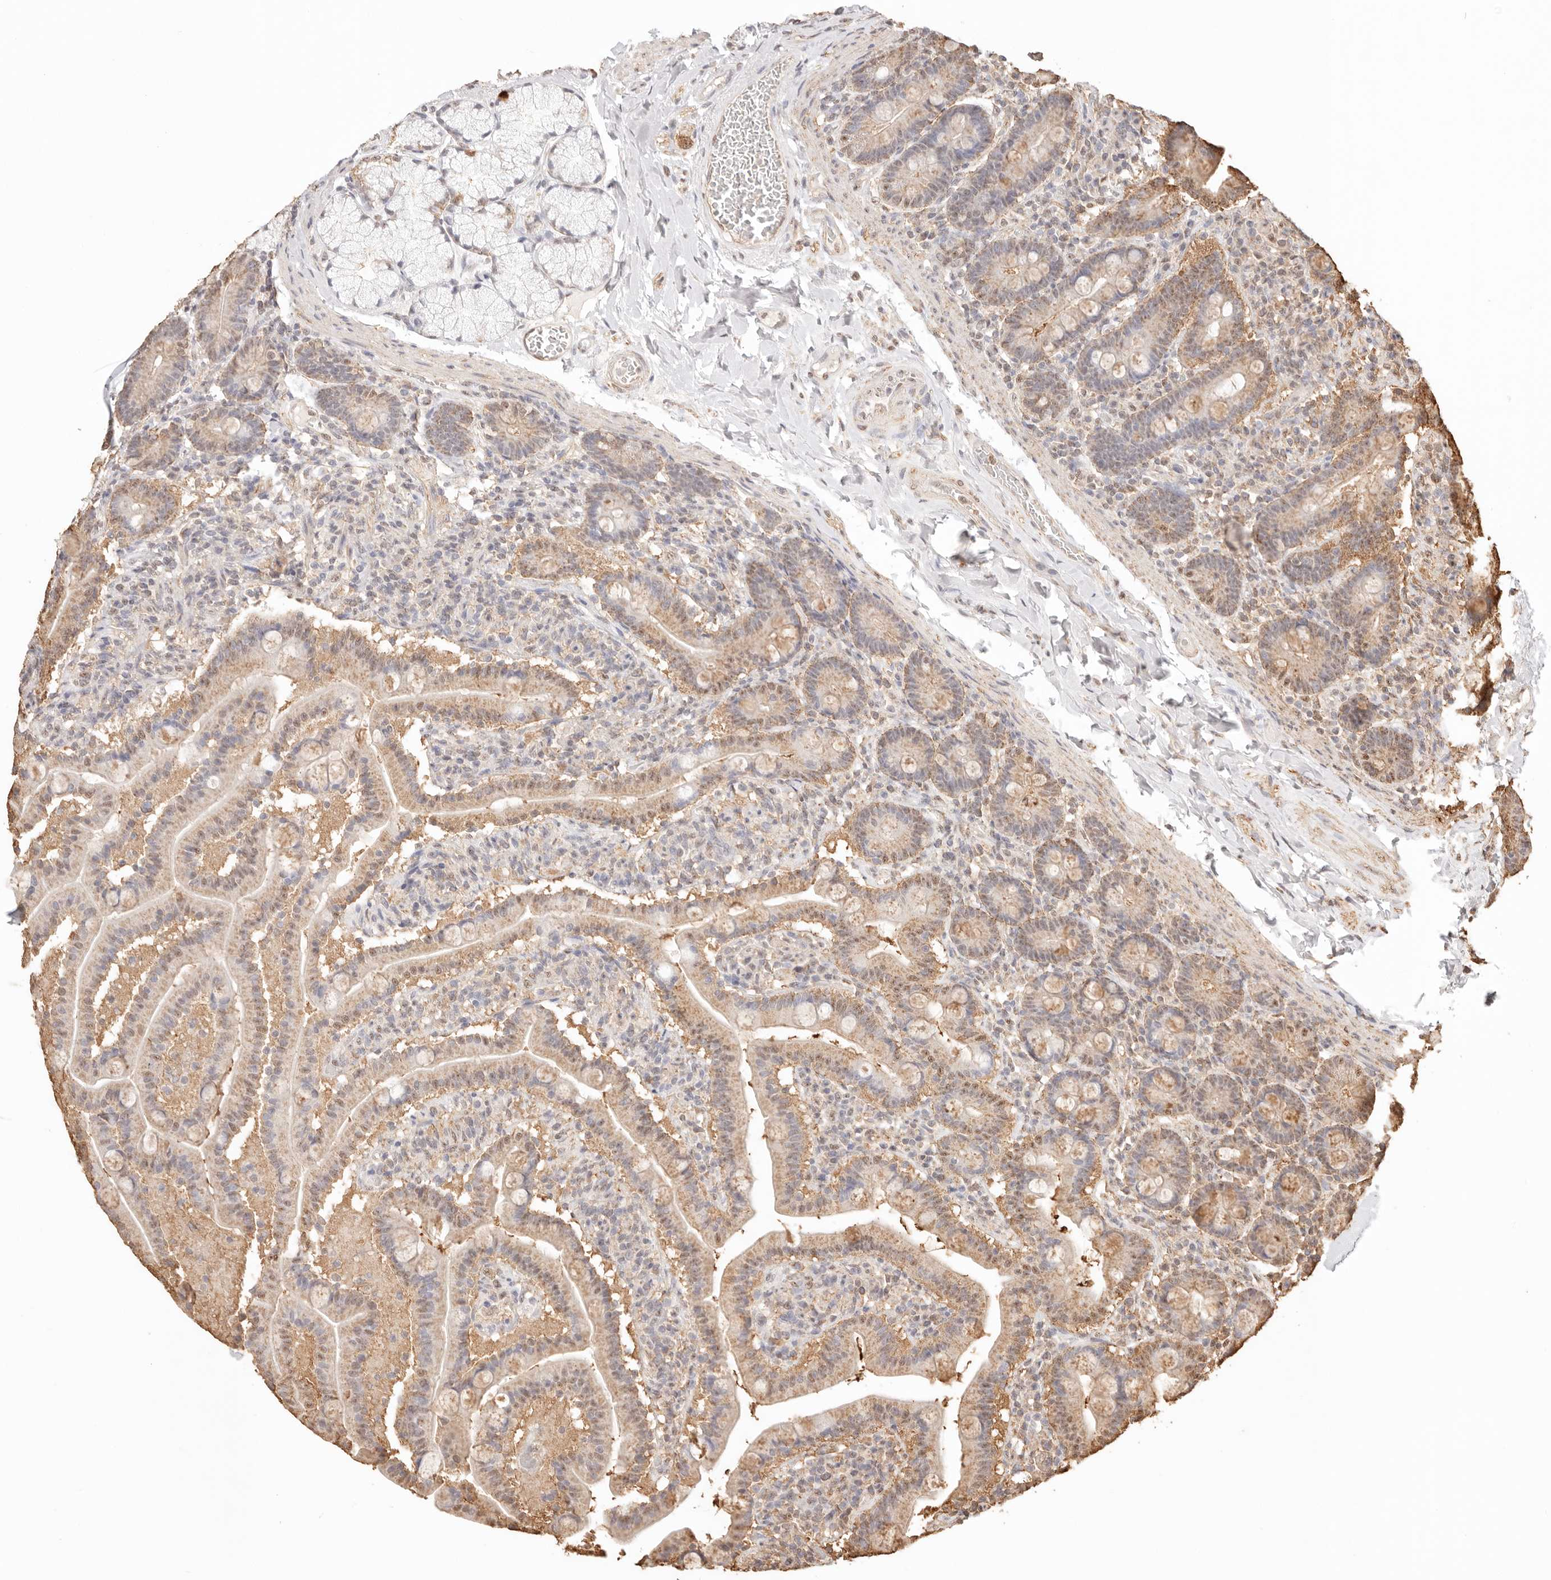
{"staining": {"intensity": "moderate", "quantity": ">75%", "location": "cytoplasmic/membranous,nuclear"}, "tissue": "duodenum", "cell_type": "Glandular cells", "image_type": "normal", "snomed": [{"axis": "morphology", "description": "Normal tissue, NOS"}, {"axis": "topography", "description": "Duodenum"}], "caption": "Protein analysis of unremarkable duodenum displays moderate cytoplasmic/membranous,nuclear staining in about >75% of glandular cells.", "gene": "IL1R2", "patient": {"sex": "male", "age": 54}}